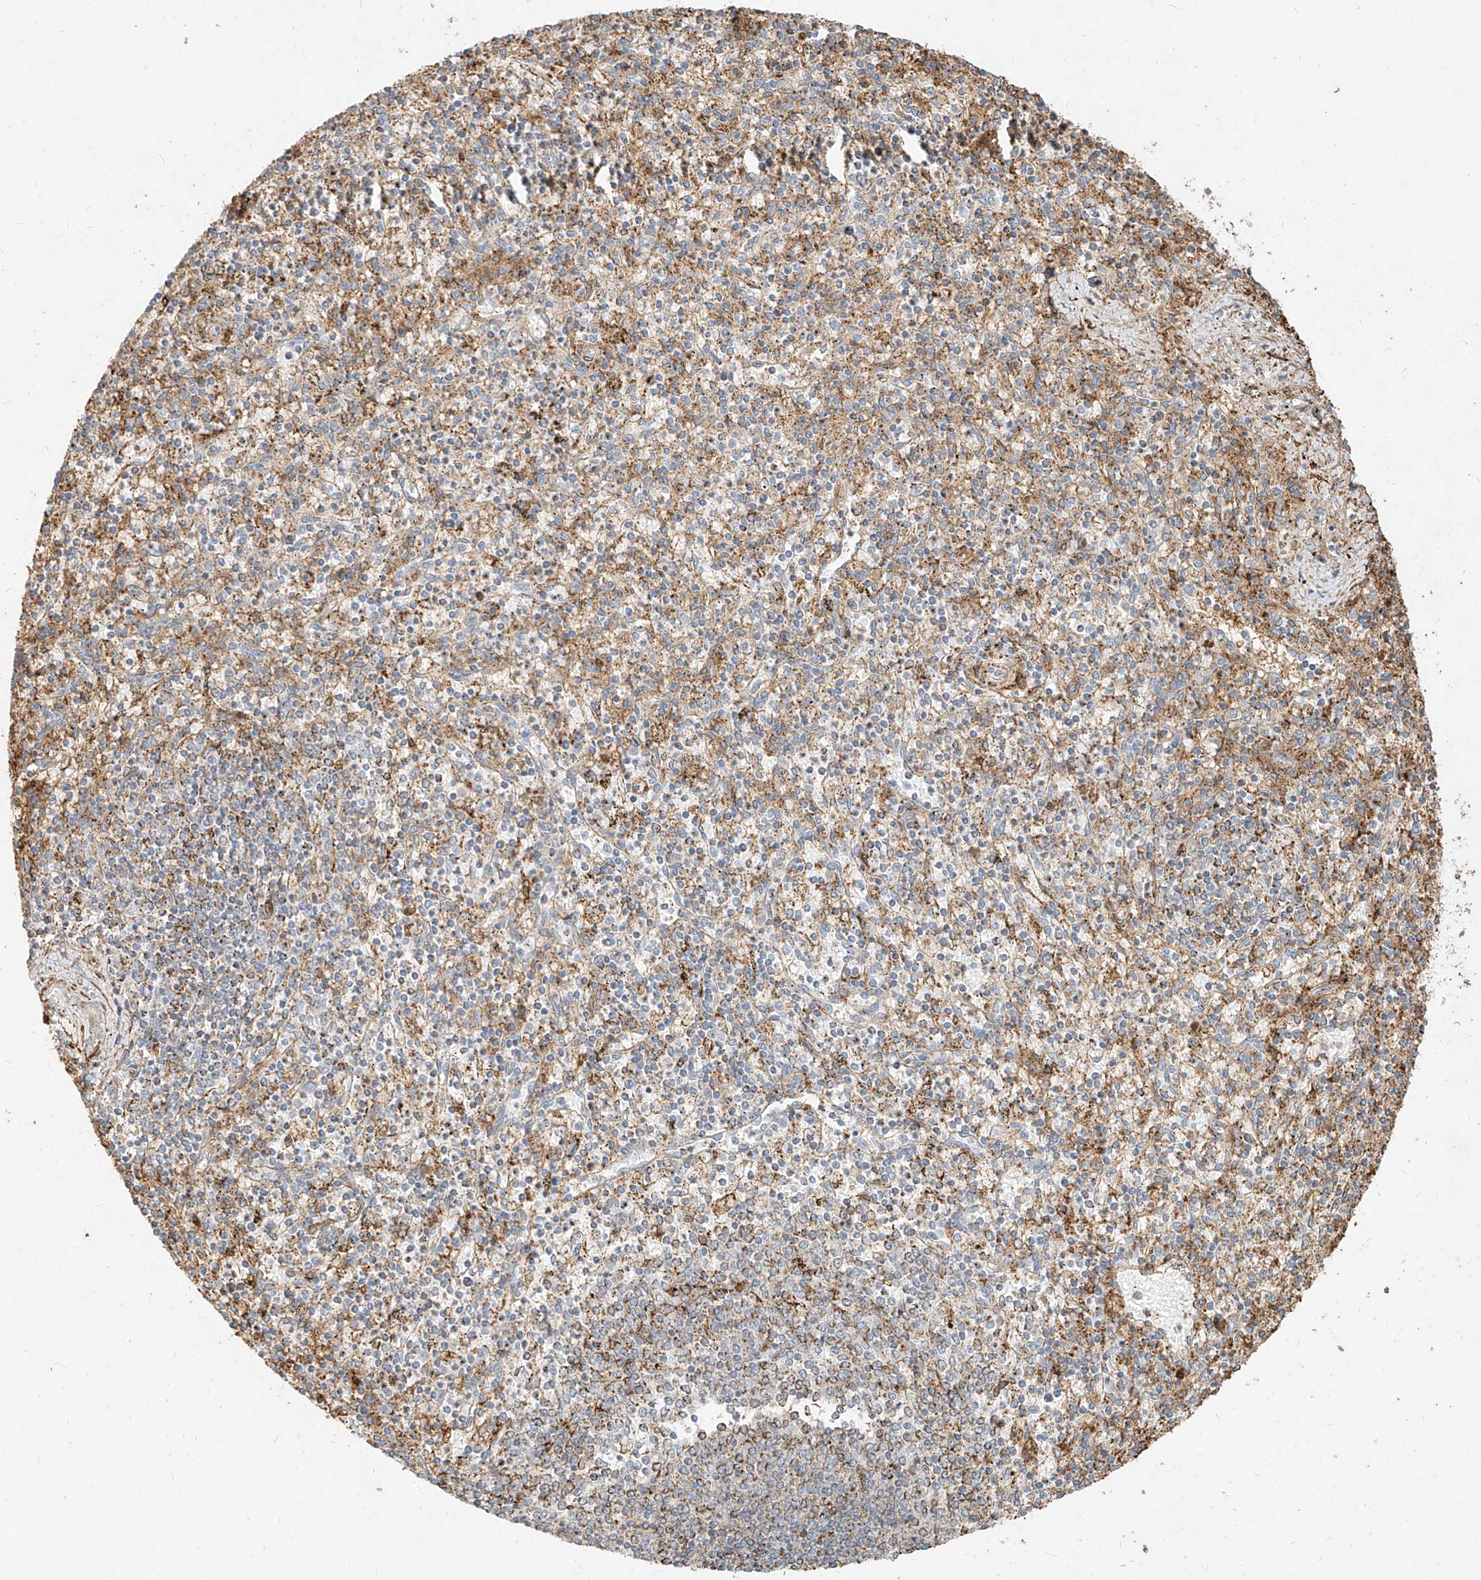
{"staining": {"intensity": "weak", "quantity": "25%-75%", "location": "cytoplasmic/membranous"}, "tissue": "spleen", "cell_type": "Cells in red pulp", "image_type": "normal", "snomed": [{"axis": "morphology", "description": "Normal tissue, NOS"}, {"axis": "topography", "description": "Spleen"}], "caption": "Unremarkable spleen was stained to show a protein in brown. There is low levels of weak cytoplasmic/membranous positivity in approximately 25%-75% of cells in red pulp.", "gene": "MTX2", "patient": {"sex": "male", "age": 72}}